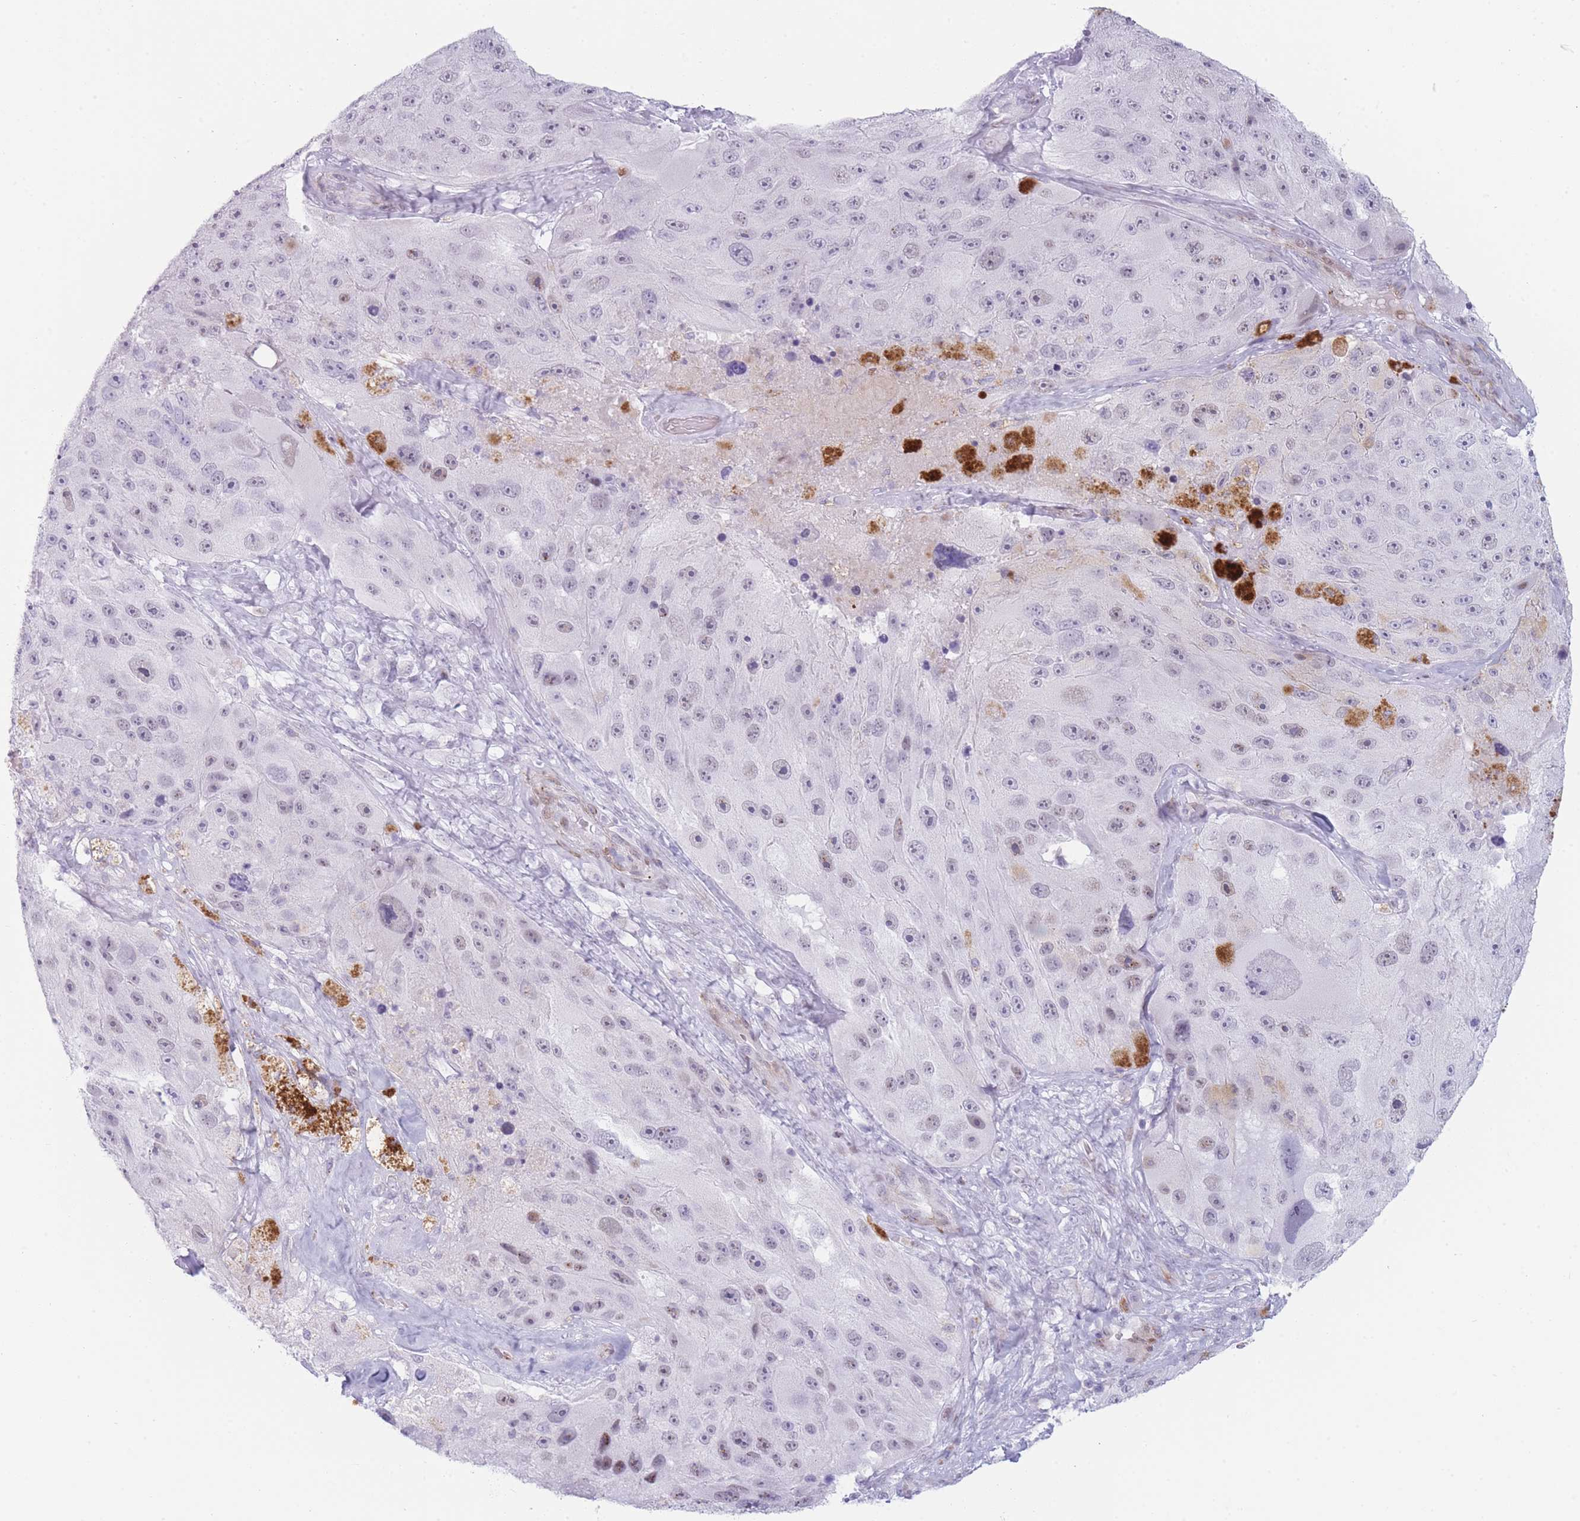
{"staining": {"intensity": "weak", "quantity": "<25%", "location": "nuclear"}, "tissue": "melanoma", "cell_type": "Tumor cells", "image_type": "cancer", "snomed": [{"axis": "morphology", "description": "Malignant melanoma, Metastatic site"}, {"axis": "topography", "description": "Lymph node"}], "caption": "Malignant melanoma (metastatic site) was stained to show a protein in brown. There is no significant positivity in tumor cells. (DAB immunohistochemistry with hematoxylin counter stain).", "gene": "IFNA6", "patient": {"sex": "male", "age": 62}}